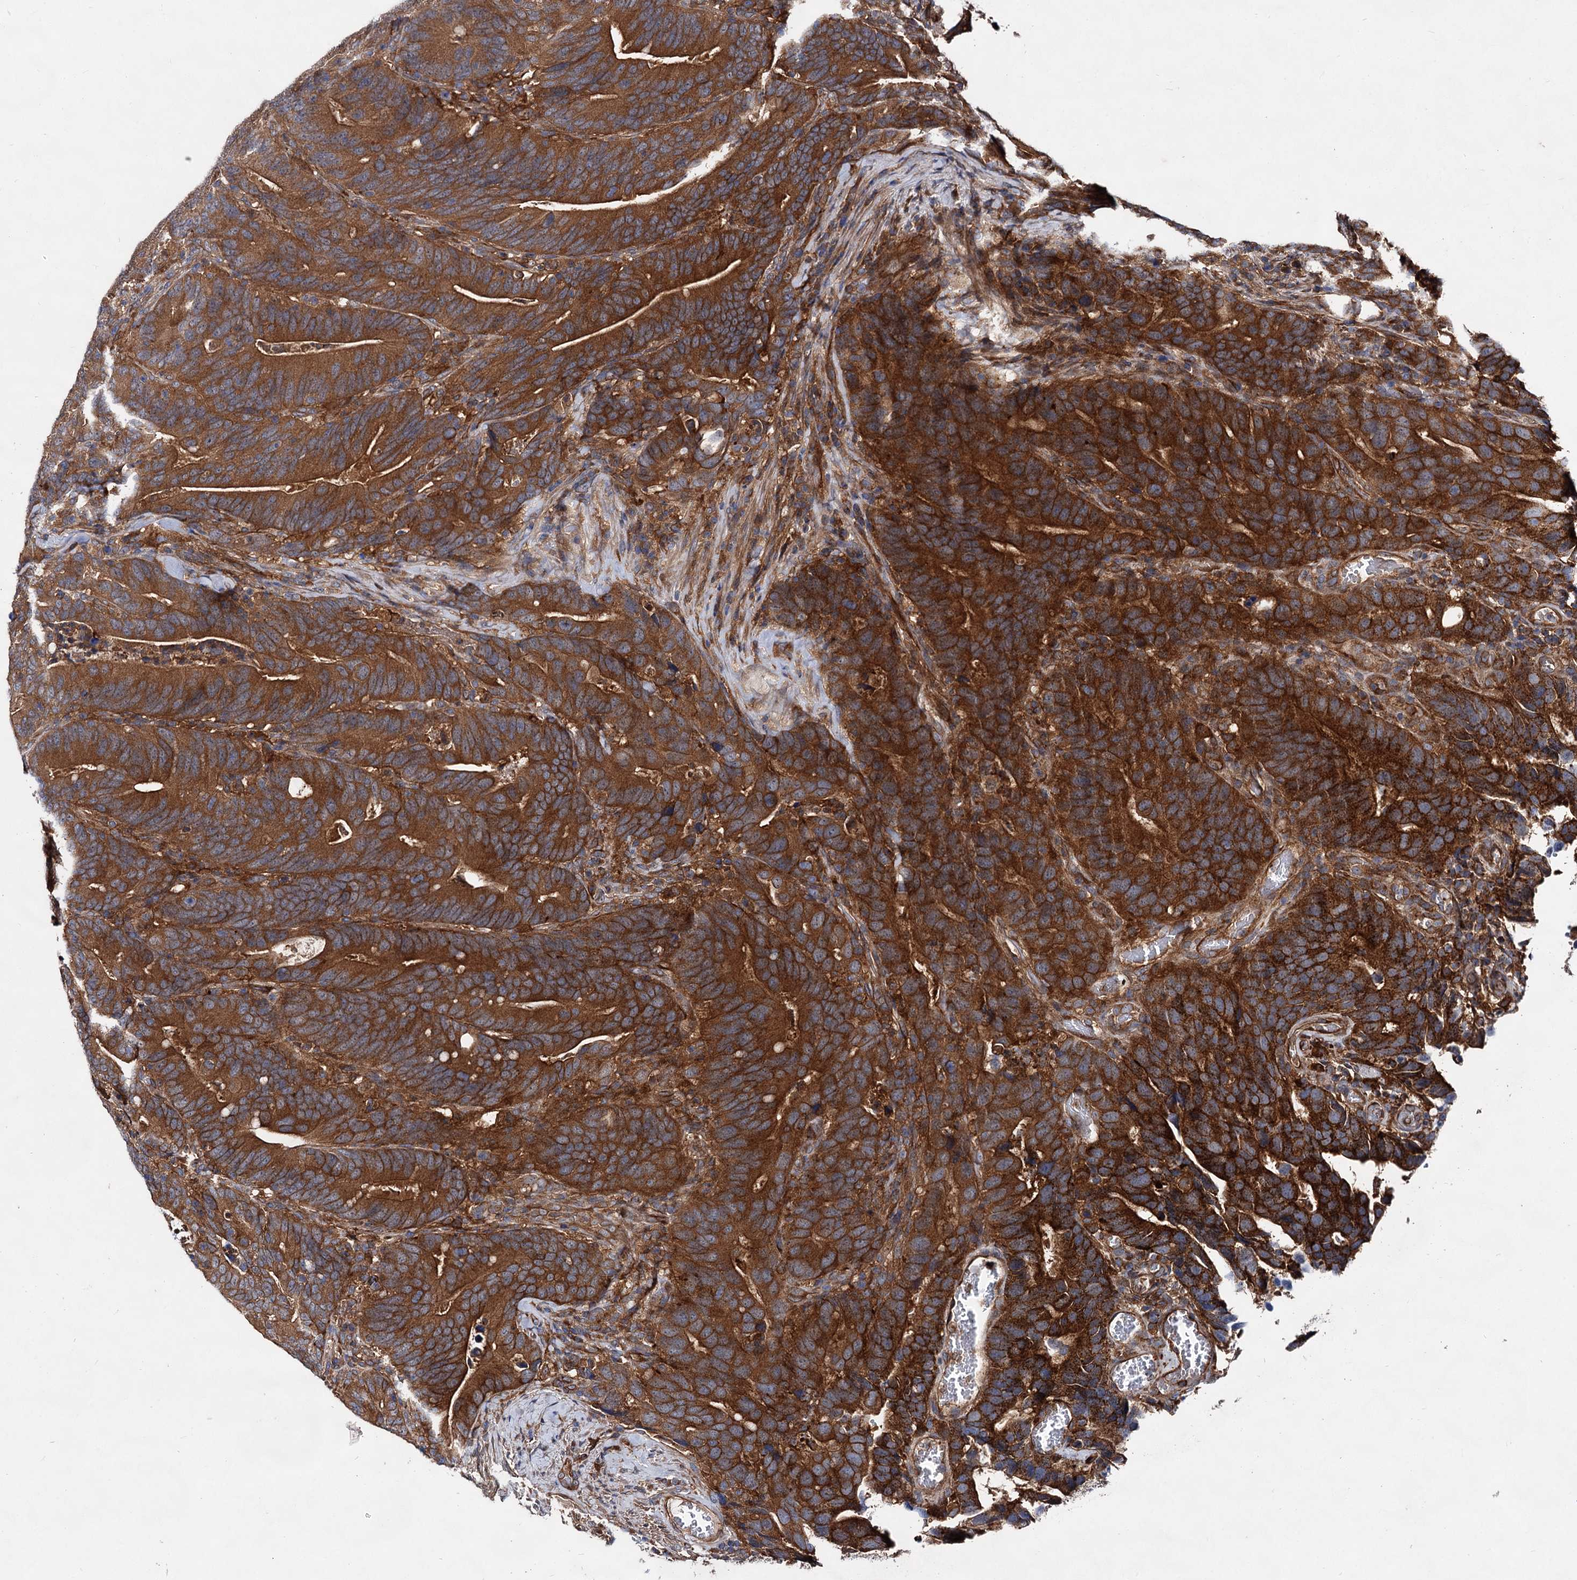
{"staining": {"intensity": "strong", "quantity": ">75%", "location": "cytoplasmic/membranous"}, "tissue": "colorectal cancer", "cell_type": "Tumor cells", "image_type": "cancer", "snomed": [{"axis": "morphology", "description": "Adenocarcinoma, NOS"}, {"axis": "topography", "description": "Colon"}], "caption": "Approximately >75% of tumor cells in colorectal cancer (adenocarcinoma) display strong cytoplasmic/membranous protein staining as visualized by brown immunohistochemical staining.", "gene": "VPS29", "patient": {"sex": "female", "age": 66}}